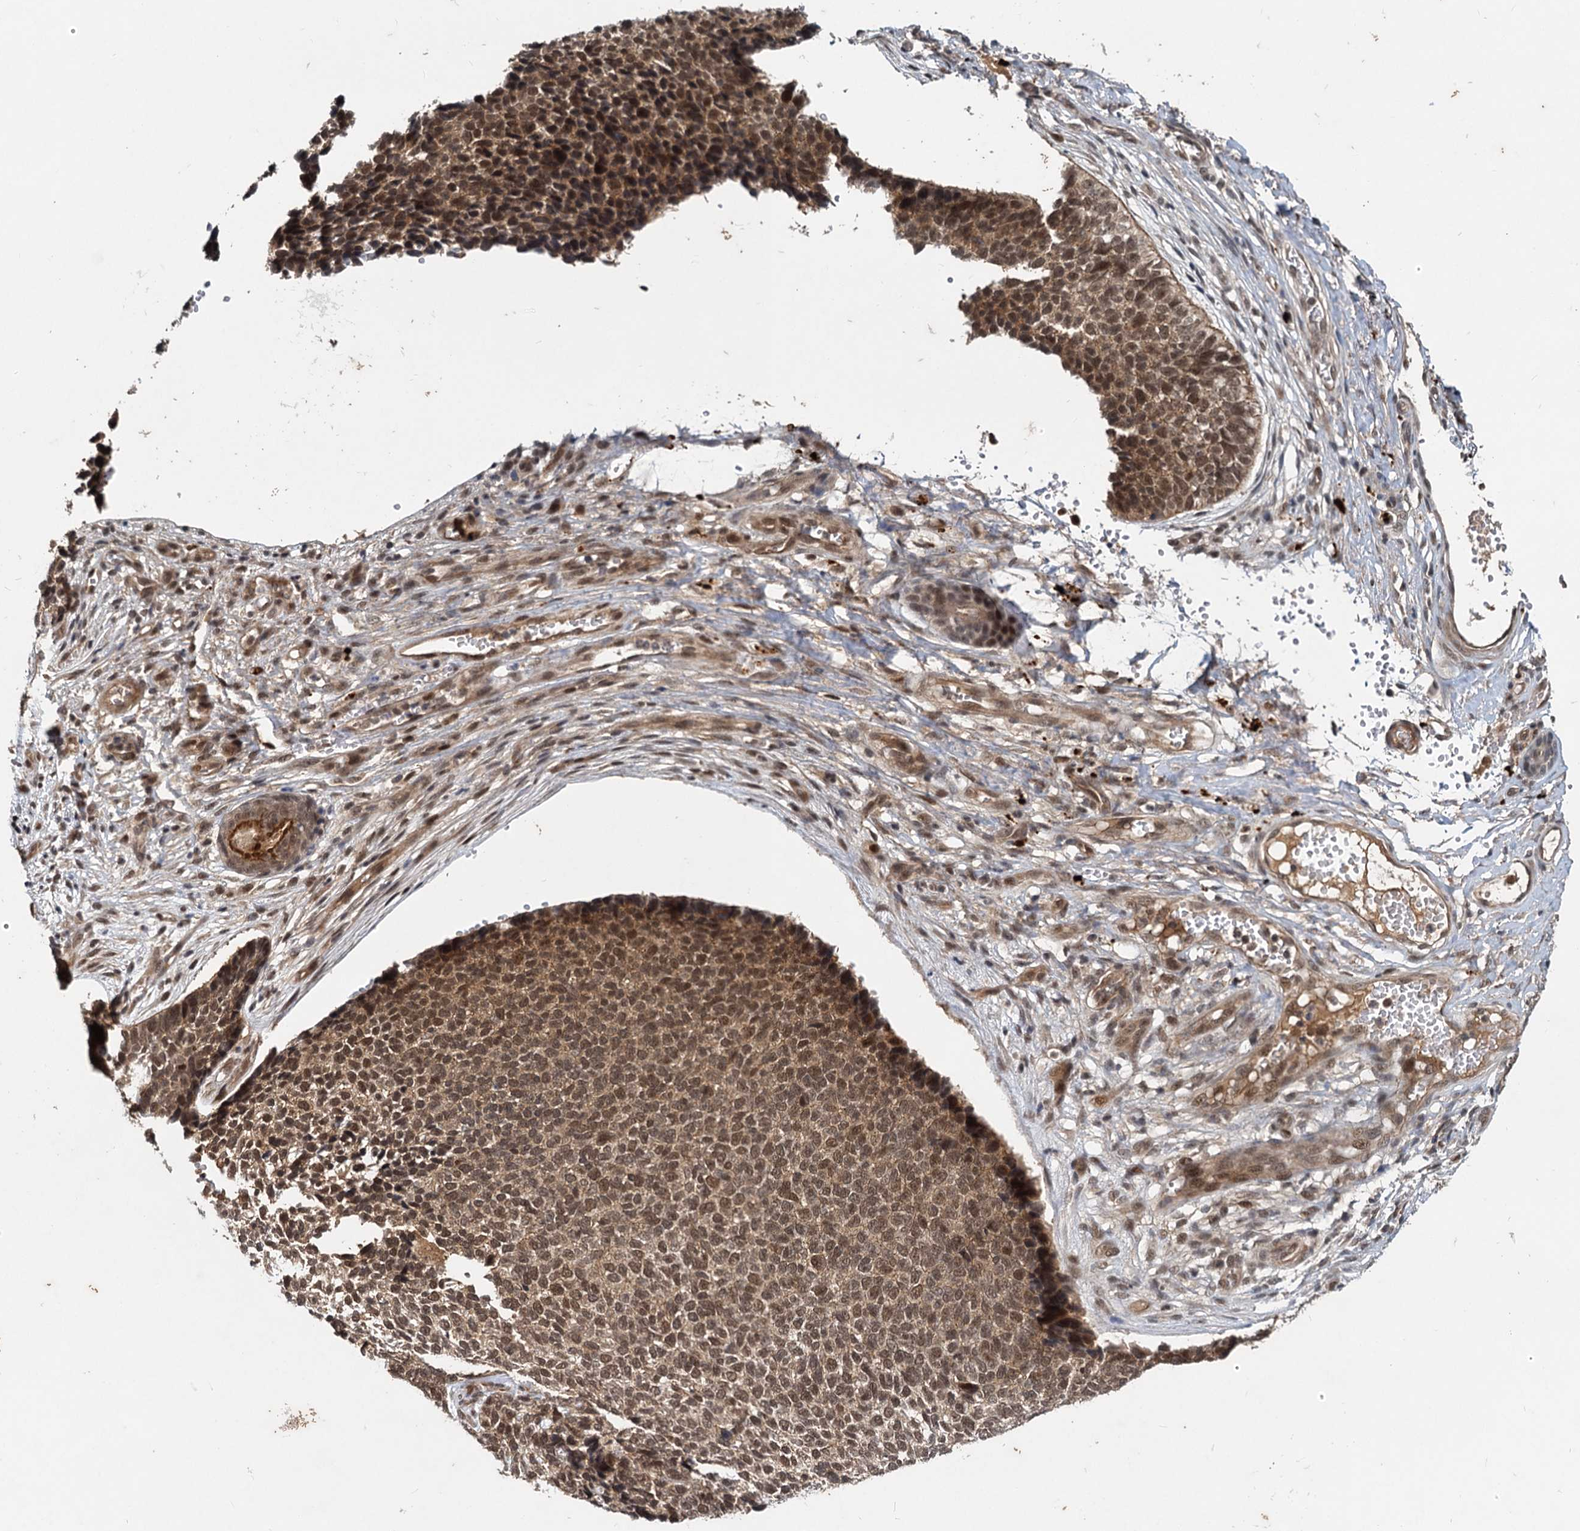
{"staining": {"intensity": "moderate", "quantity": ">75%", "location": "cytoplasmic/membranous,nuclear"}, "tissue": "skin cancer", "cell_type": "Tumor cells", "image_type": "cancer", "snomed": [{"axis": "morphology", "description": "Basal cell carcinoma"}, {"axis": "topography", "description": "Skin"}], "caption": "A histopathology image of skin basal cell carcinoma stained for a protein shows moderate cytoplasmic/membranous and nuclear brown staining in tumor cells.", "gene": "RITA1", "patient": {"sex": "female", "age": 84}}